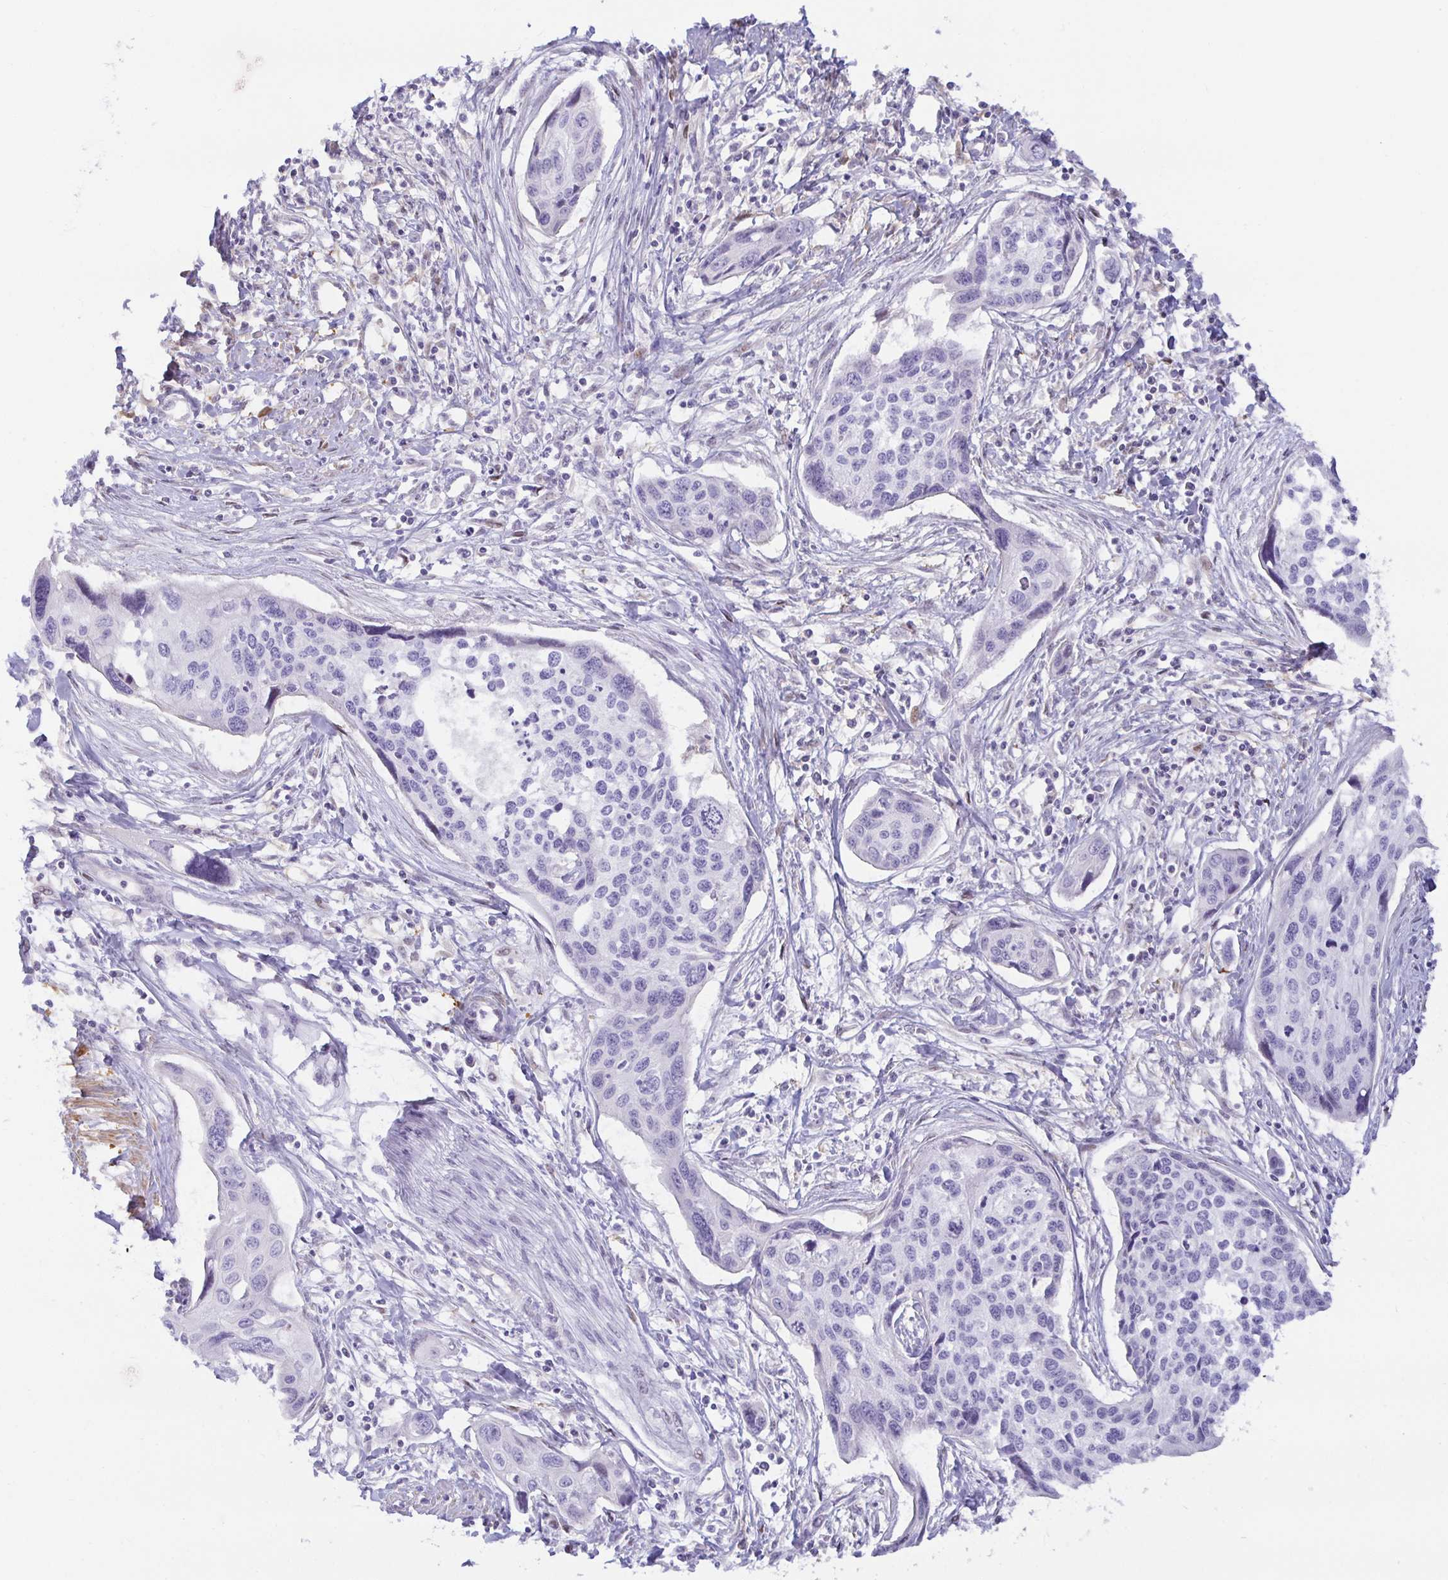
{"staining": {"intensity": "negative", "quantity": "none", "location": "none"}, "tissue": "cervical cancer", "cell_type": "Tumor cells", "image_type": "cancer", "snomed": [{"axis": "morphology", "description": "Squamous cell carcinoma, NOS"}, {"axis": "topography", "description": "Cervix"}], "caption": "Tumor cells show no significant protein positivity in cervical cancer (squamous cell carcinoma).", "gene": "SPAG4", "patient": {"sex": "female", "age": 31}}